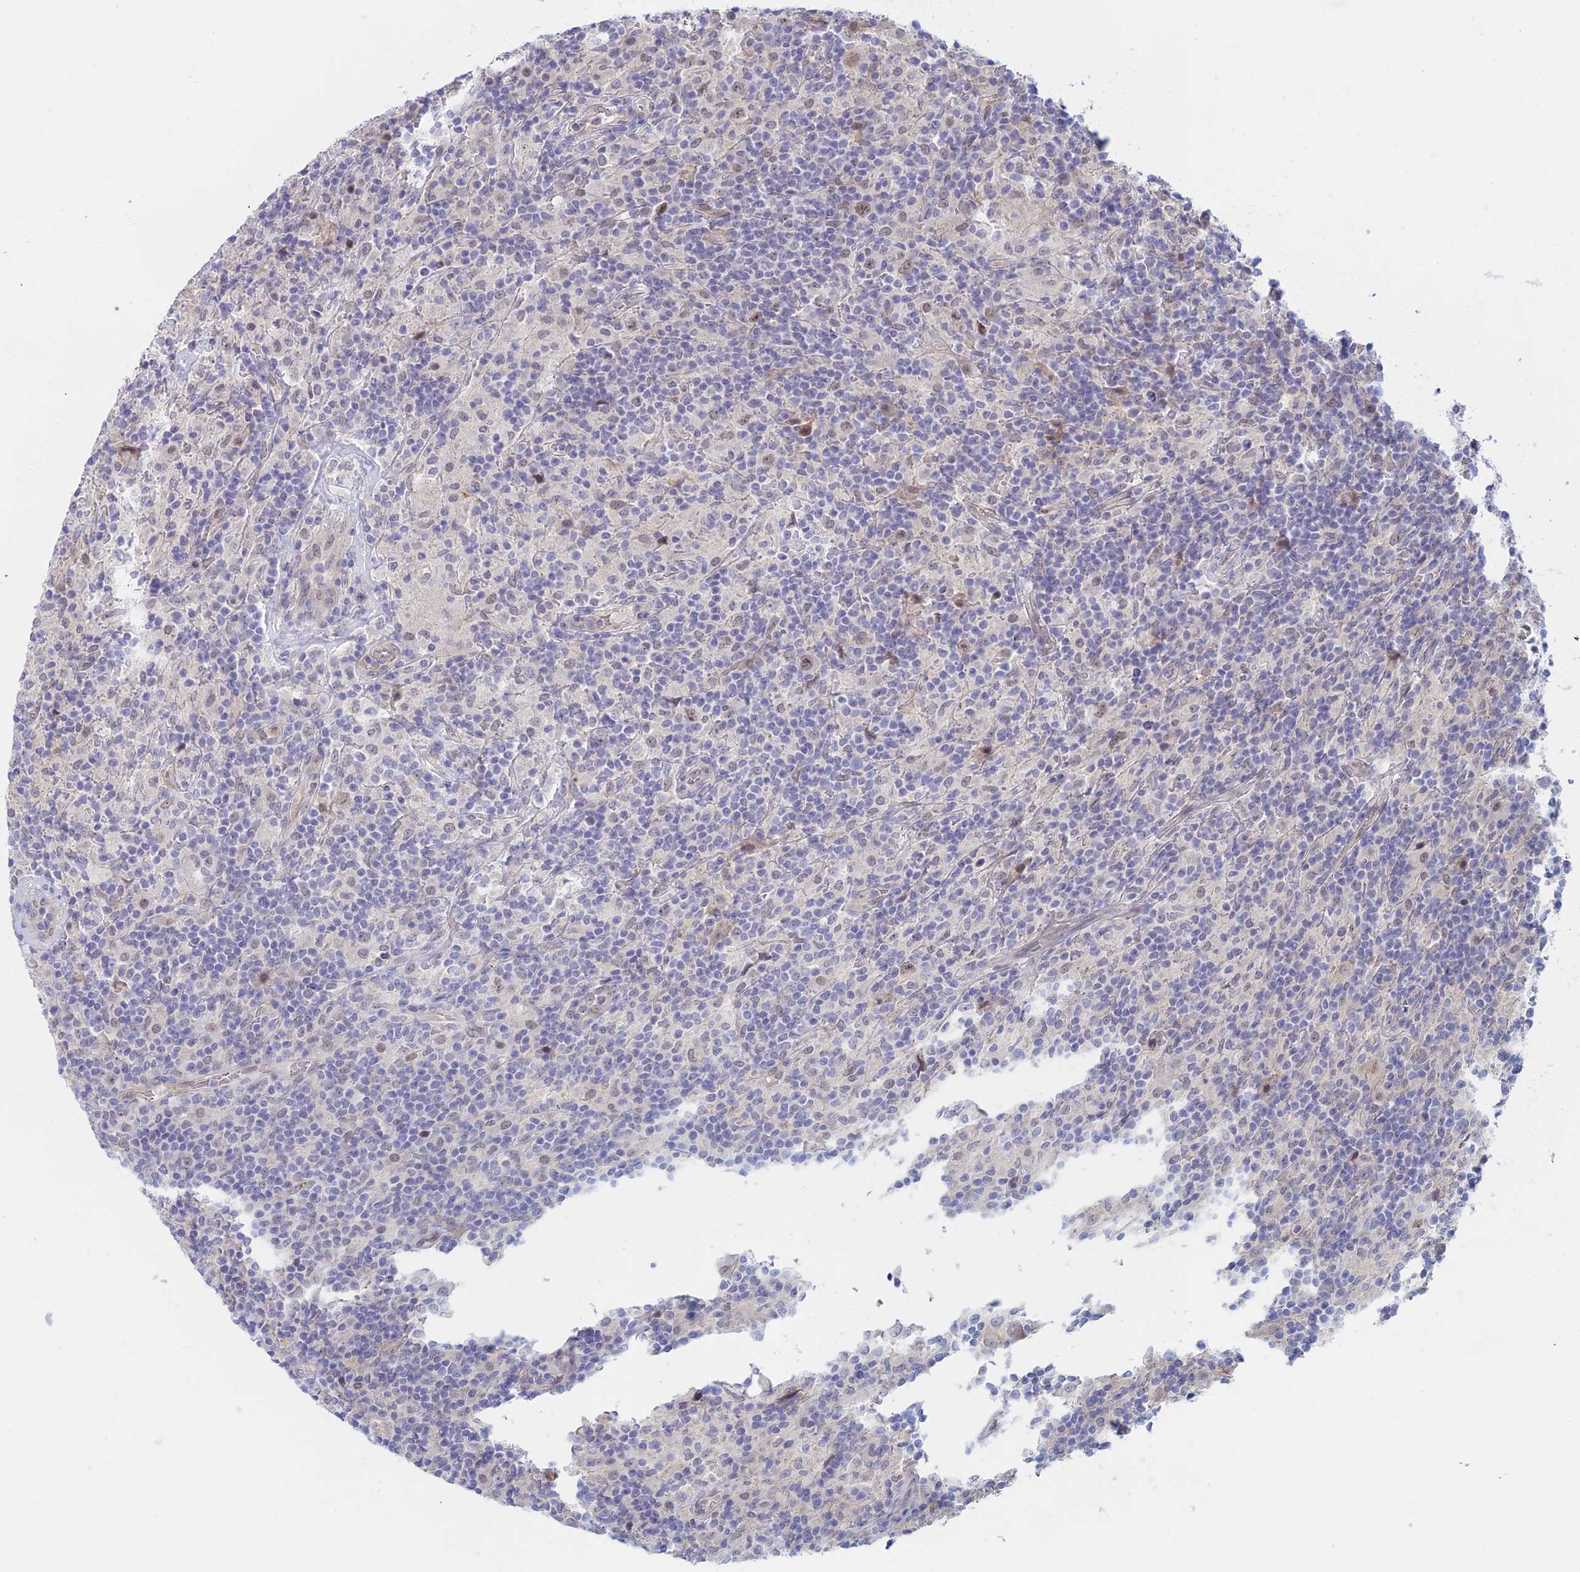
{"staining": {"intensity": "weak", "quantity": "25%-75%", "location": "nuclear"}, "tissue": "lymphoma", "cell_type": "Tumor cells", "image_type": "cancer", "snomed": [{"axis": "morphology", "description": "Hodgkin's disease, NOS"}, {"axis": "topography", "description": "Lymph node"}], "caption": "A high-resolution photomicrograph shows IHC staining of lymphoma, which demonstrates weak nuclear staining in approximately 25%-75% of tumor cells.", "gene": "ZUP1", "patient": {"sex": "male", "age": 70}}